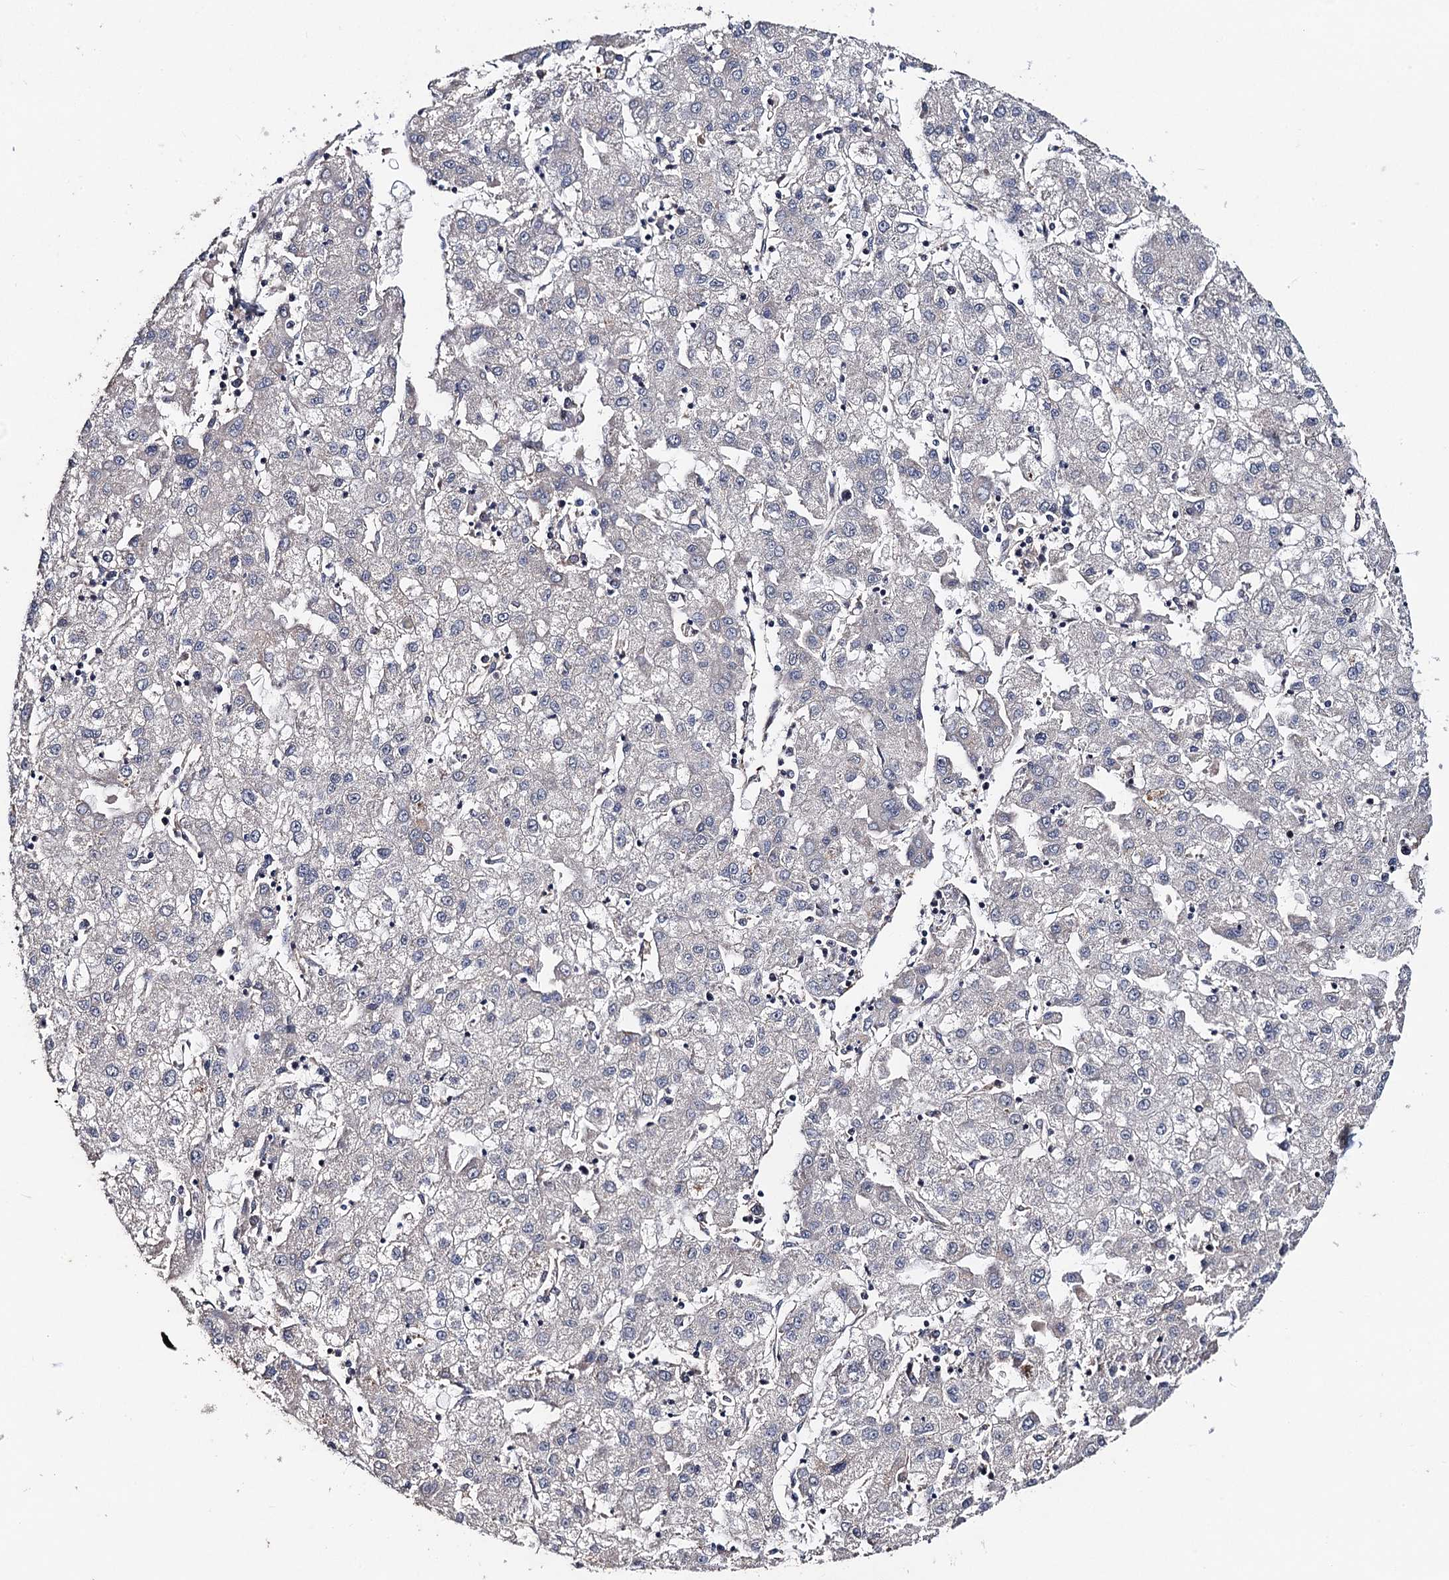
{"staining": {"intensity": "negative", "quantity": "none", "location": "none"}, "tissue": "liver cancer", "cell_type": "Tumor cells", "image_type": "cancer", "snomed": [{"axis": "morphology", "description": "Carcinoma, Hepatocellular, NOS"}, {"axis": "topography", "description": "Liver"}], "caption": "Immunohistochemistry image of neoplastic tissue: human liver cancer (hepatocellular carcinoma) stained with DAB (3,3'-diaminobenzidine) exhibits no significant protein positivity in tumor cells.", "gene": "PPTC7", "patient": {"sex": "male", "age": 72}}